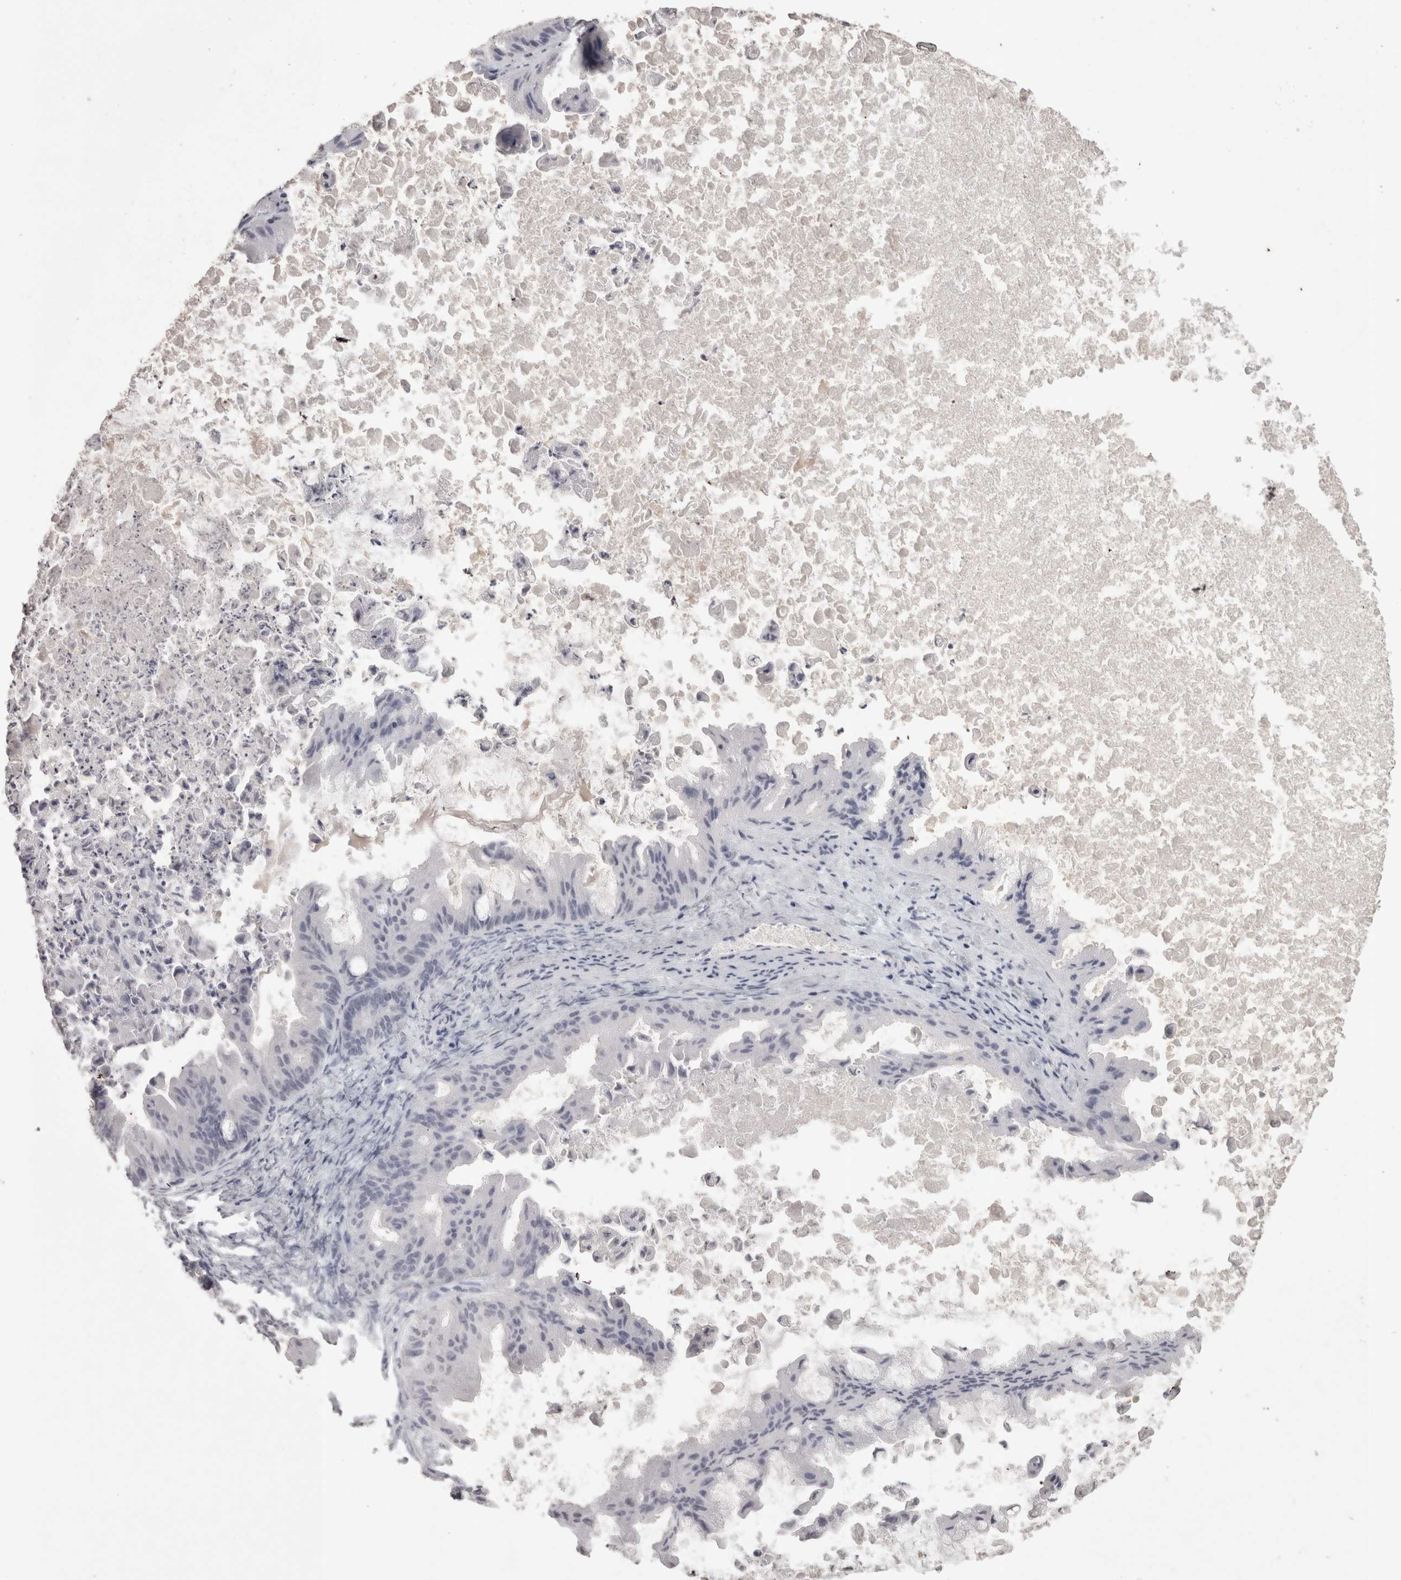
{"staining": {"intensity": "negative", "quantity": "none", "location": "none"}, "tissue": "ovarian cancer", "cell_type": "Tumor cells", "image_type": "cancer", "snomed": [{"axis": "morphology", "description": "Cystadenocarcinoma, mucinous, NOS"}, {"axis": "topography", "description": "Ovary"}], "caption": "Immunohistochemical staining of ovarian mucinous cystadenocarcinoma shows no significant staining in tumor cells.", "gene": "LAX1", "patient": {"sex": "female", "age": 37}}